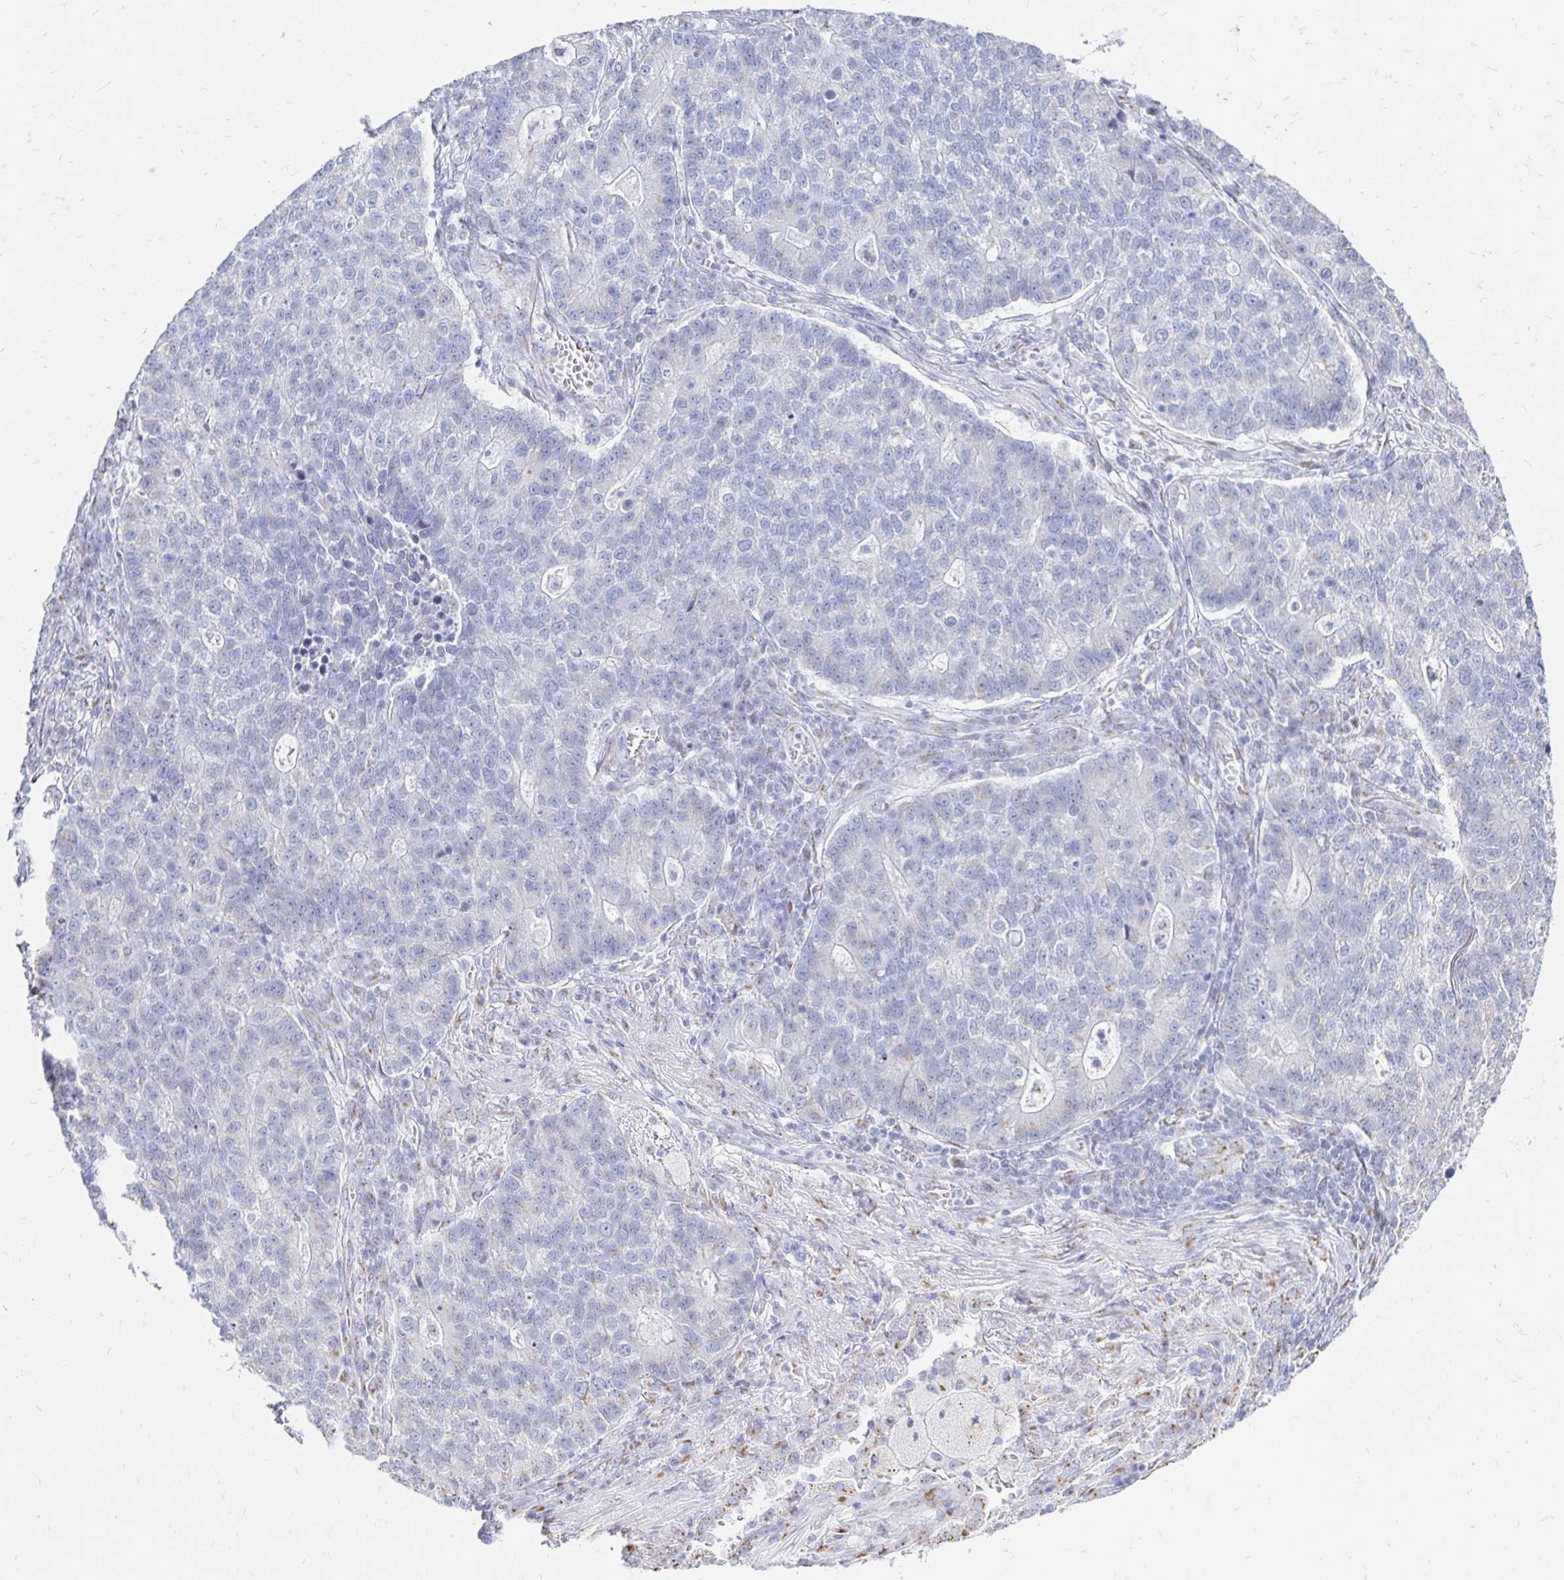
{"staining": {"intensity": "negative", "quantity": "none", "location": "none"}, "tissue": "lung cancer", "cell_type": "Tumor cells", "image_type": "cancer", "snomed": [{"axis": "morphology", "description": "Adenocarcinoma, NOS"}, {"axis": "topography", "description": "Lung"}], "caption": "This photomicrograph is of lung cancer (adenocarcinoma) stained with IHC to label a protein in brown with the nuclei are counter-stained blue. There is no staining in tumor cells.", "gene": "PAGE4", "patient": {"sex": "male", "age": 57}}